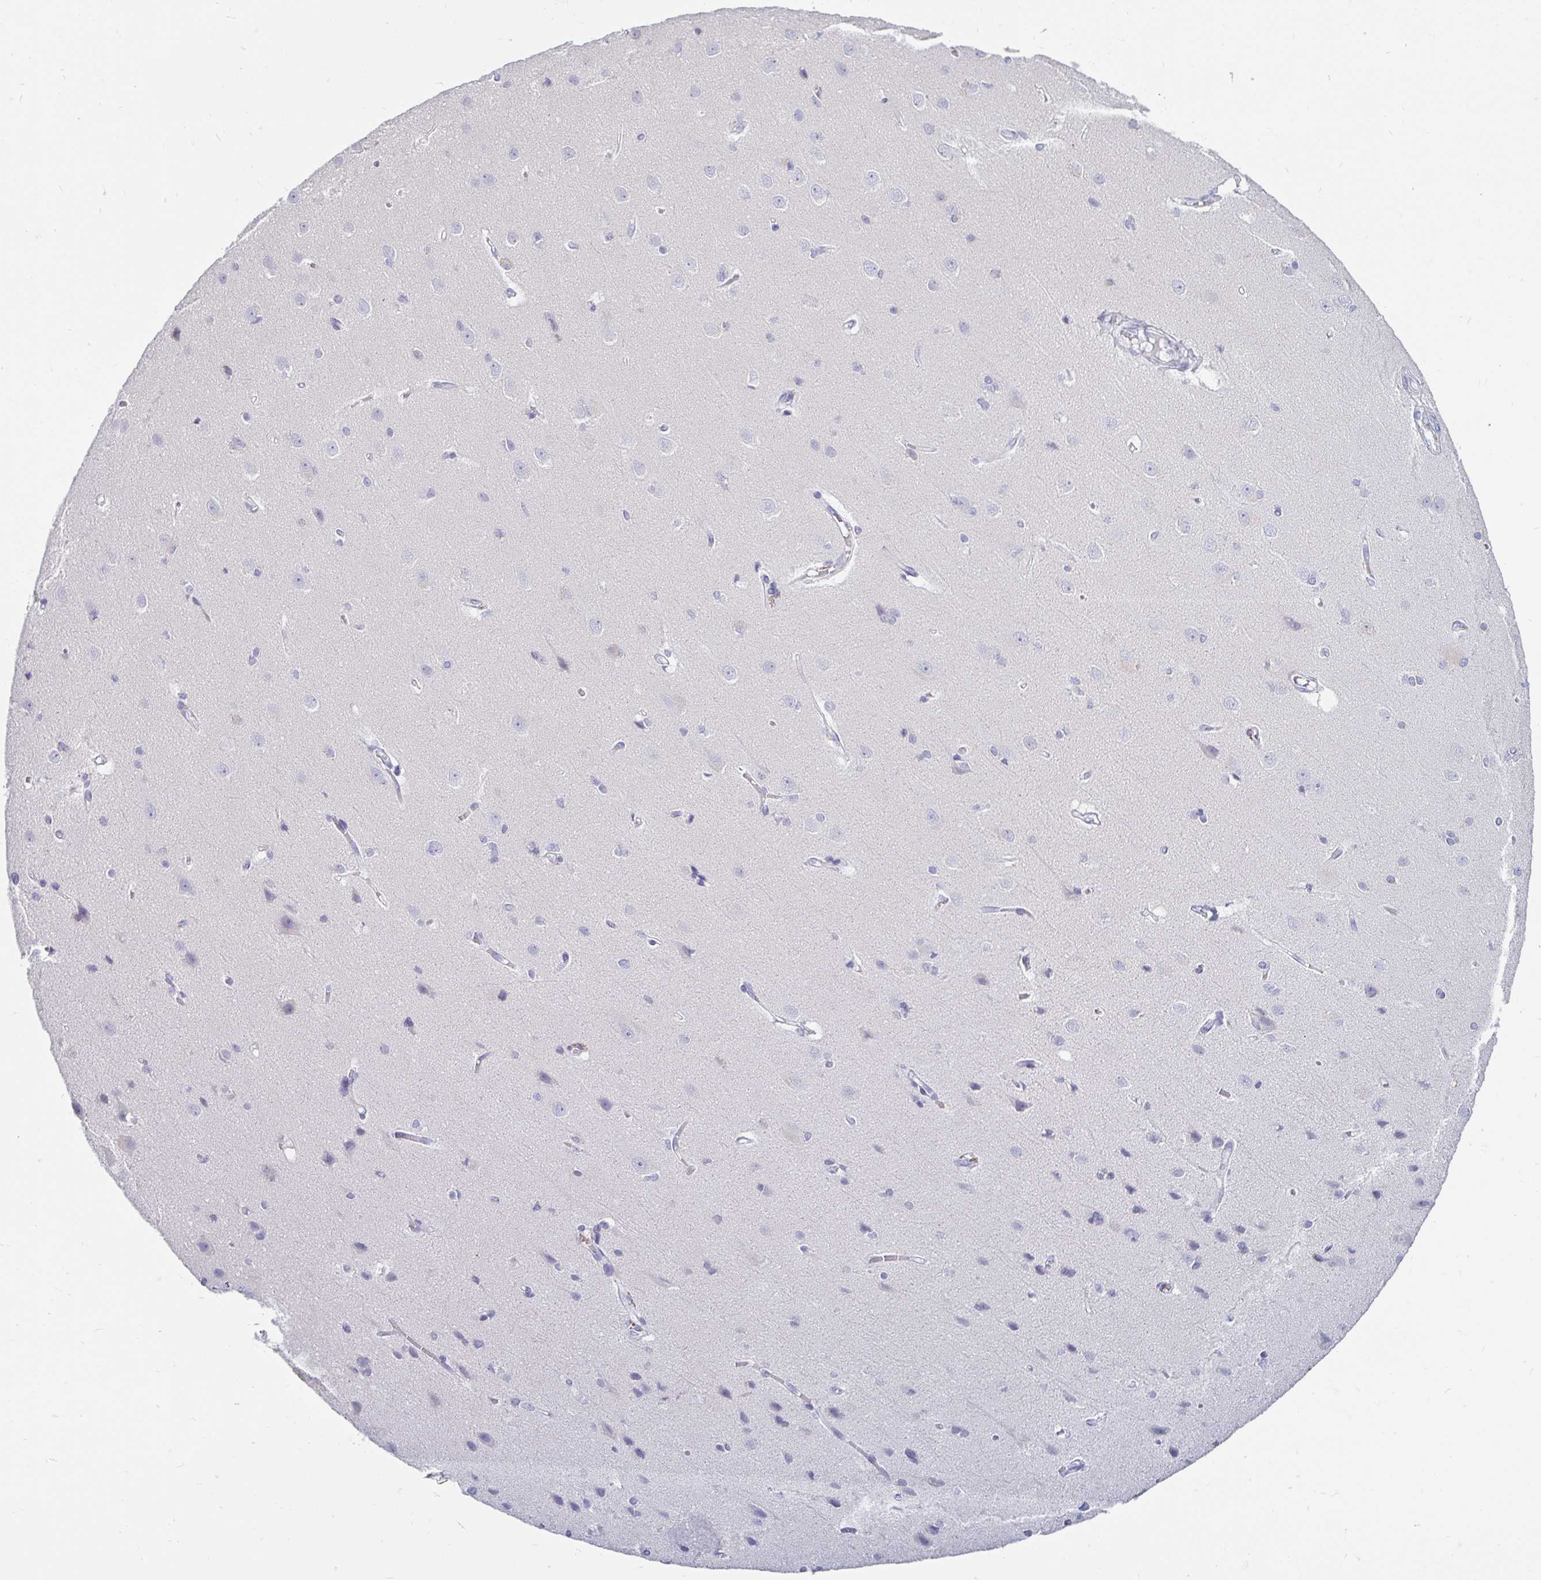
{"staining": {"intensity": "negative", "quantity": "none", "location": "none"}, "tissue": "cerebral cortex", "cell_type": "Endothelial cells", "image_type": "normal", "snomed": [{"axis": "morphology", "description": "Normal tissue, NOS"}, {"axis": "topography", "description": "Cerebral cortex"}], "caption": "This is an immunohistochemistry (IHC) image of unremarkable cerebral cortex. There is no staining in endothelial cells.", "gene": "PEG10", "patient": {"sex": "male", "age": 37}}